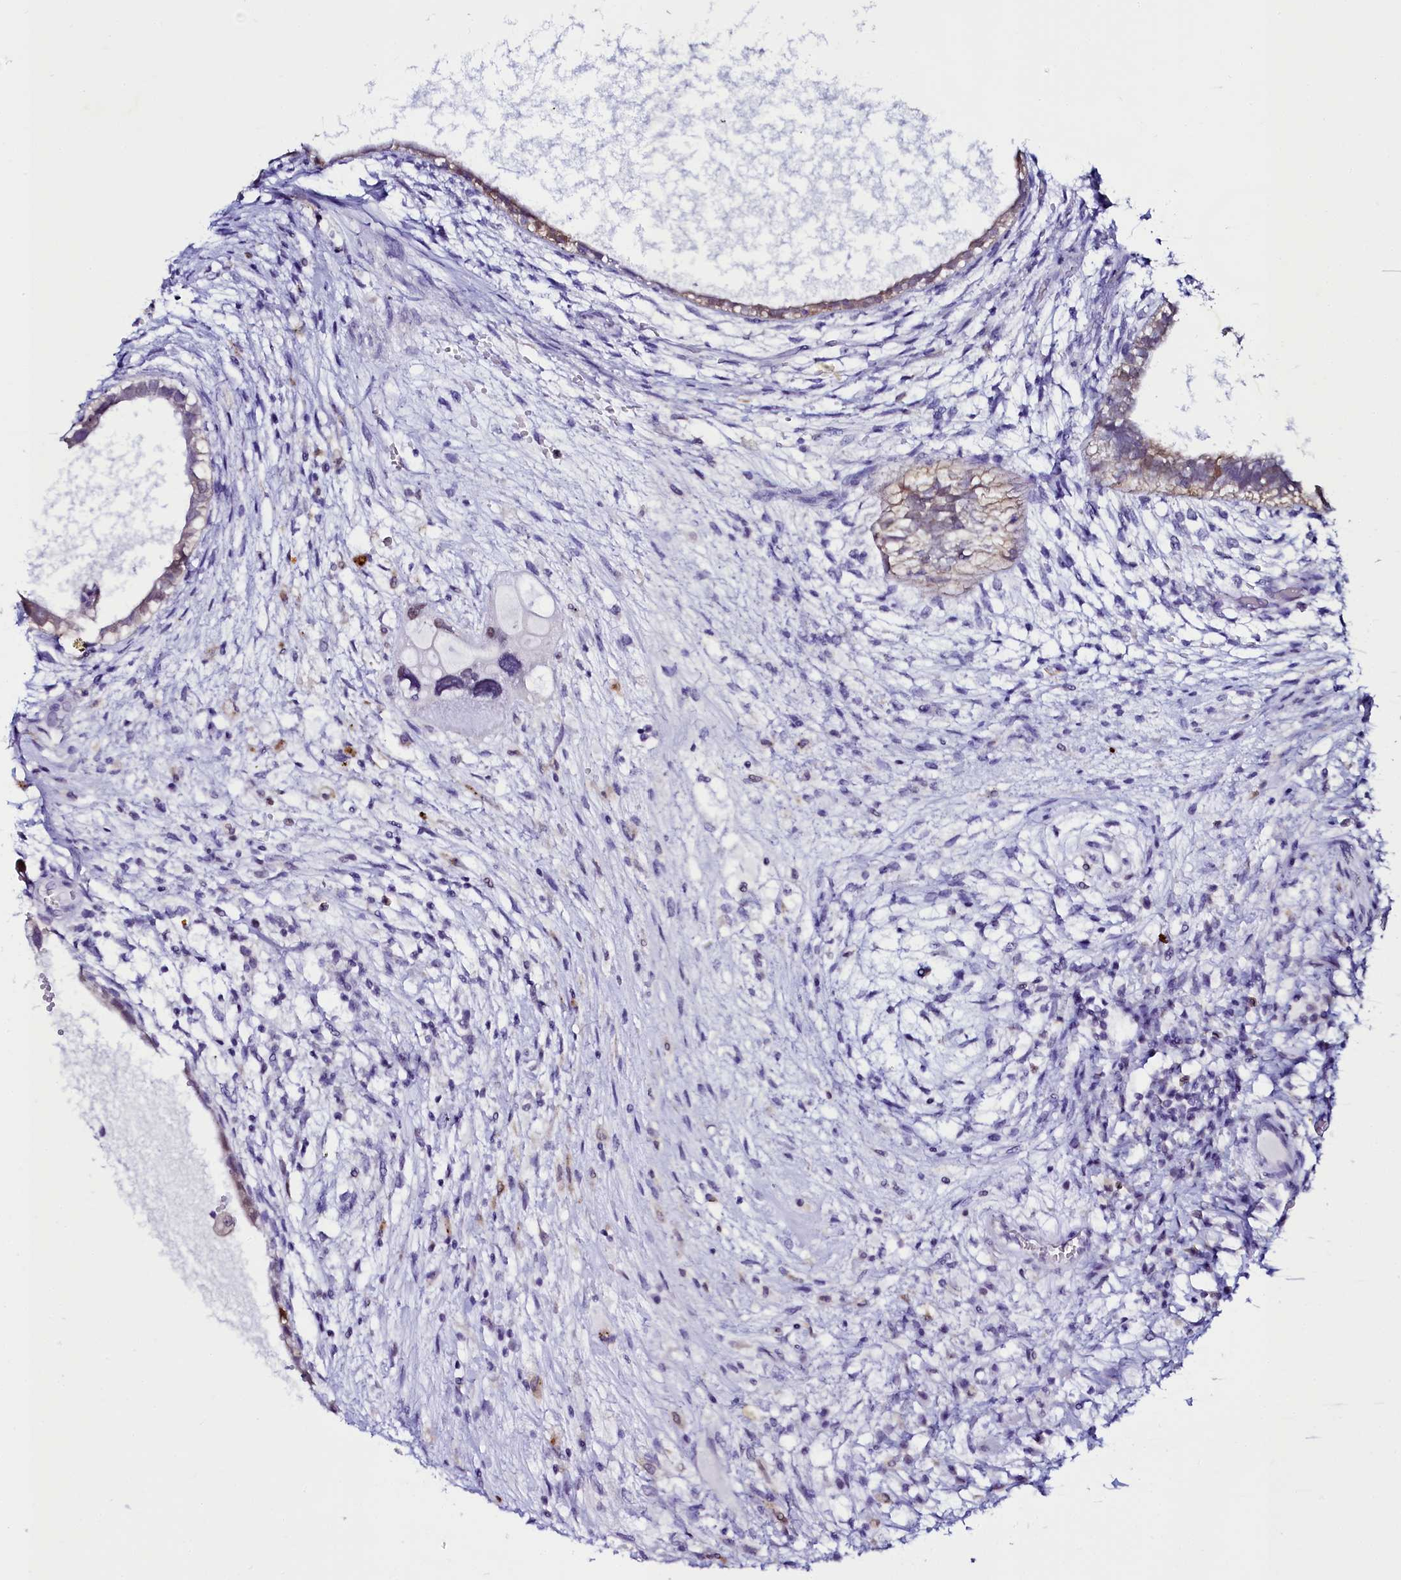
{"staining": {"intensity": "weak", "quantity": "25%-75%", "location": "cytoplasmic/membranous"}, "tissue": "testis cancer", "cell_type": "Tumor cells", "image_type": "cancer", "snomed": [{"axis": "morphology", "description": "Carcinoma, Embryonal, NOS"}, {"axis": "topography", "description": "Testis"}], "caption": "This is a photomicrograph of immunohistochemistry staining of testis cancer, which shows weak staining in the cytoplasmic/membranous of tumor cells.", "gene": "SORD", "patient": {"sex": "male", "age": 26}}